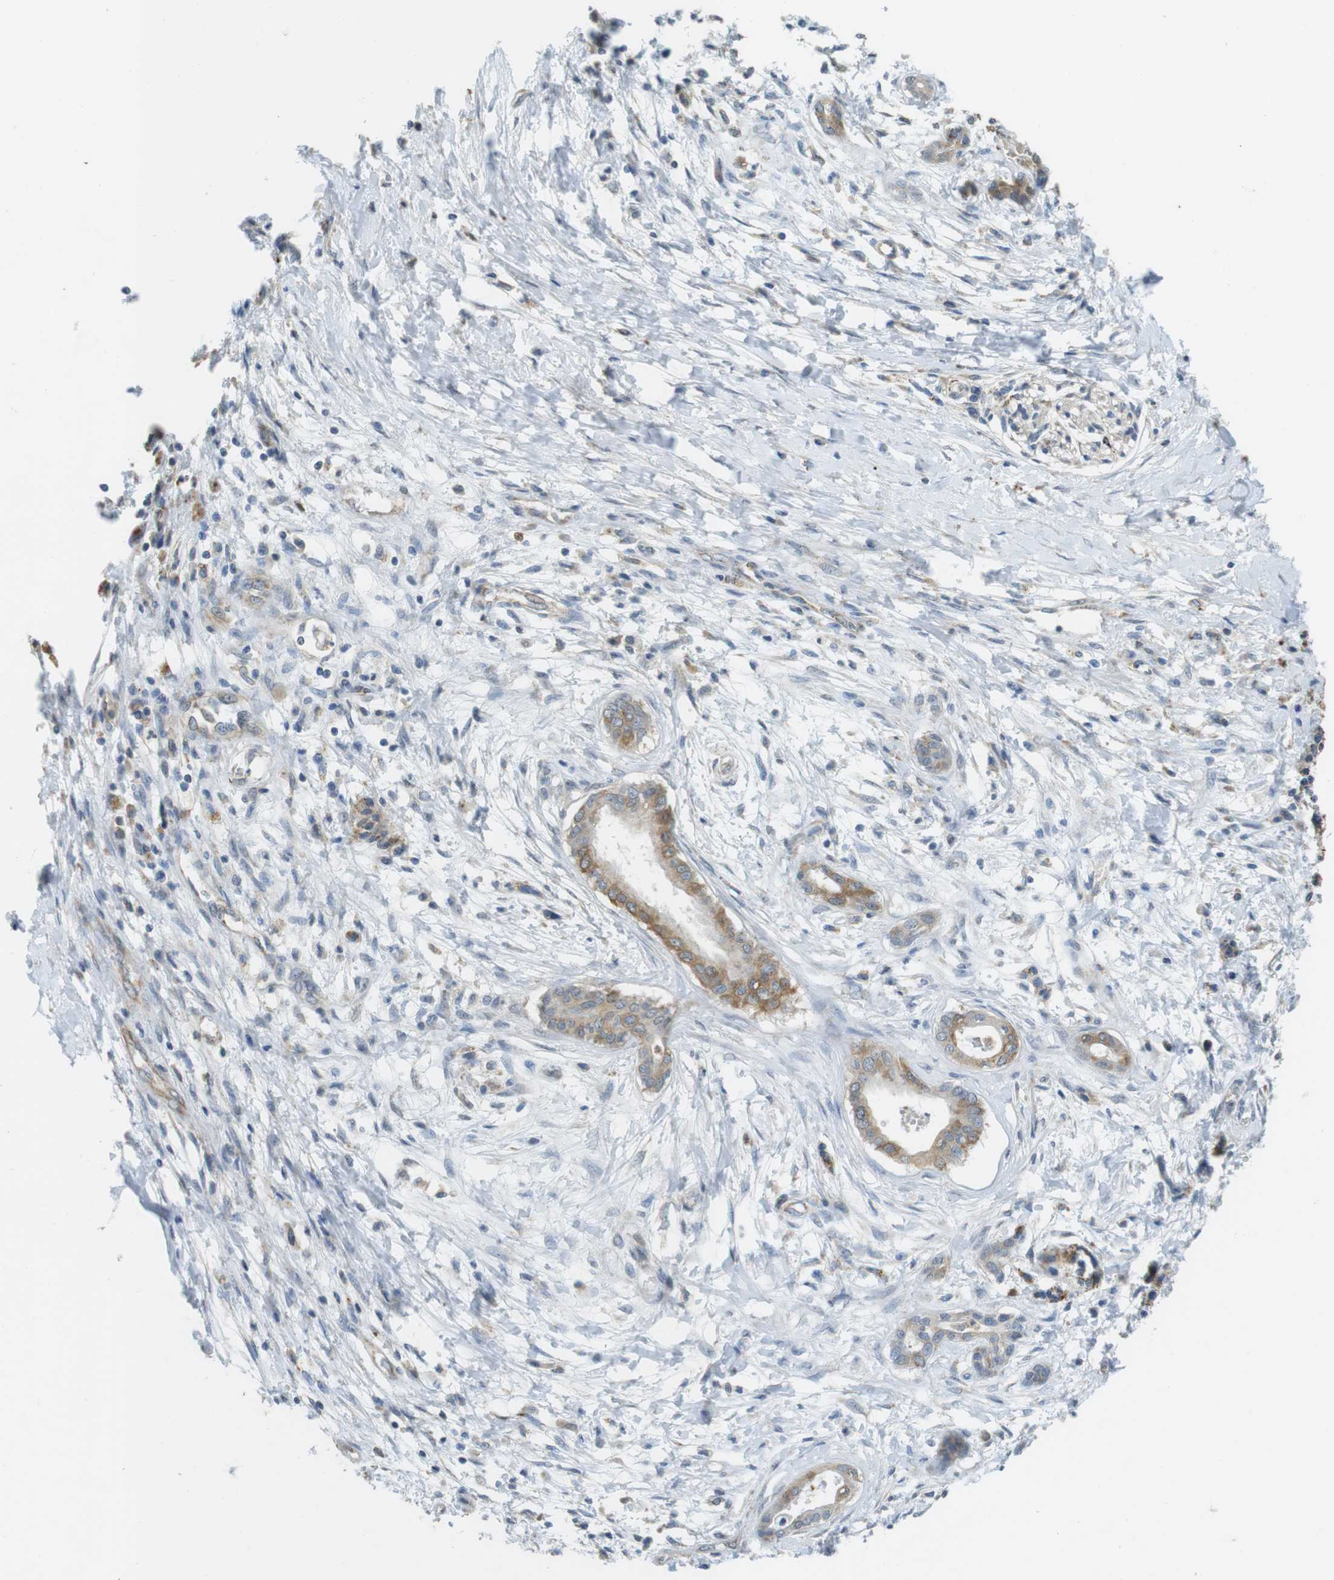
{"staining": {"intensity": "moderate", "quantity": ">75%", "location": "cytoplasmic/membranous"}, "tissue": "pancreatic cancer", "cell_type": "Tumor cells", "image_type": "cancer", "snomed": [{"axis": "morphology", "description": "Adenocarcinoma, NOS"}, {"axis": "topography", "description": "Pancreas"}], "caption": "Immunohistochemistry histopathology image of adenocarcinoma (pancreatic) stained for a protein (brown), which exhibits medium levels of moderate cytoplasmic/membranous expression in approximately >75% of tumor cells.", "gene": "BRI3BP", "patient": {"sex": "male", "age": 56}}